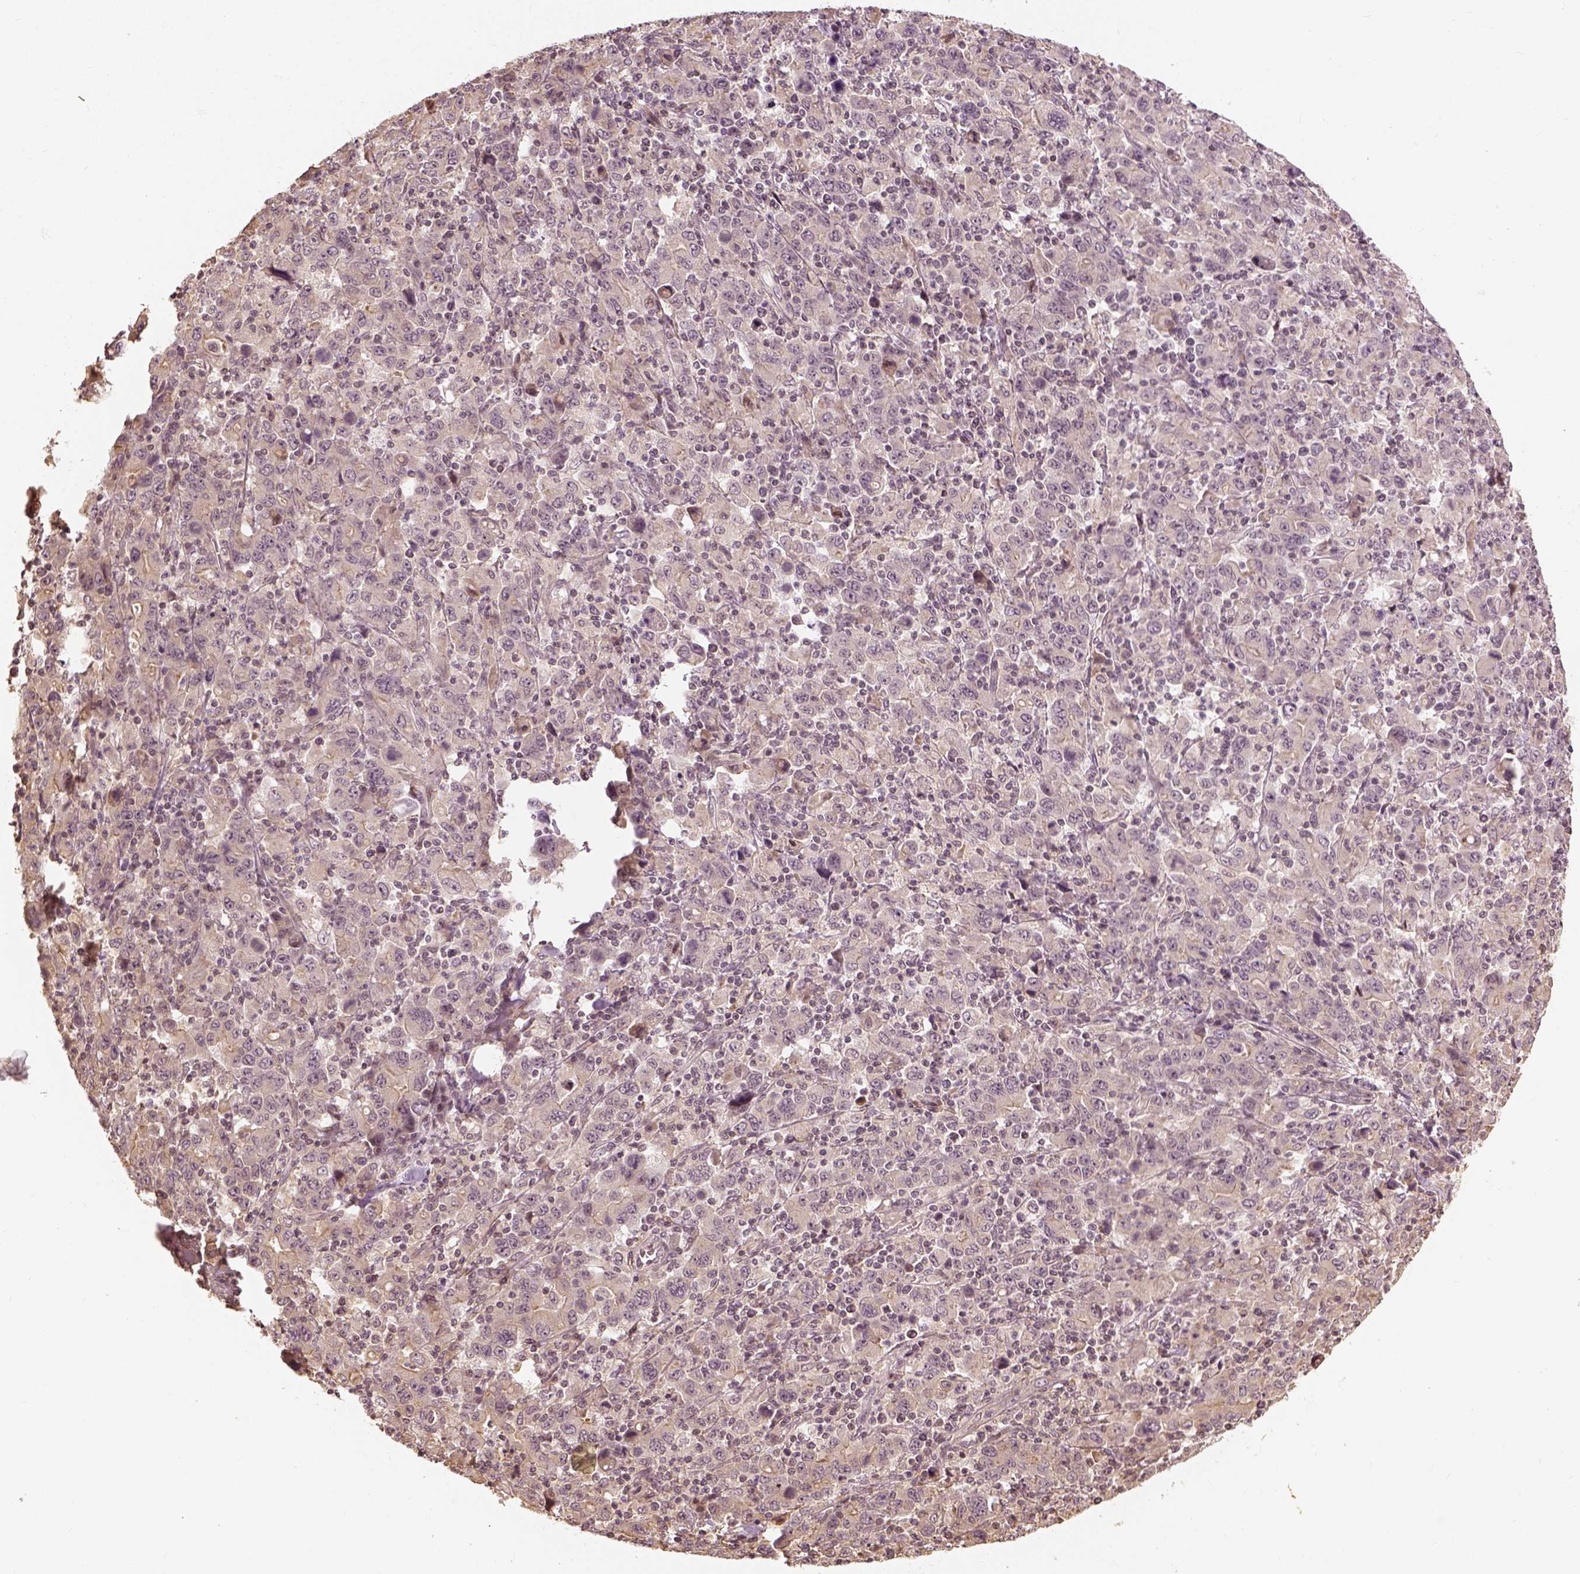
{"staining": {"intensity": "negative", "quantity": "none", "location": "none"}, "tissue": "stomach cancer", "cell_type": "Tumor cells", "image_type": "cancer", "snomed": [{"axis": "morphology", "description": "Adenocarcinoma, NOS"}, {"axis": "topography", "description": "Stomach, upper"}], "caption": "IHC image of human stomach cancer stained for a protein (brown), which displays no staining in tumor cells.", "gene": "VEGFA", "patient": {"sex": "male", "age": 69}}